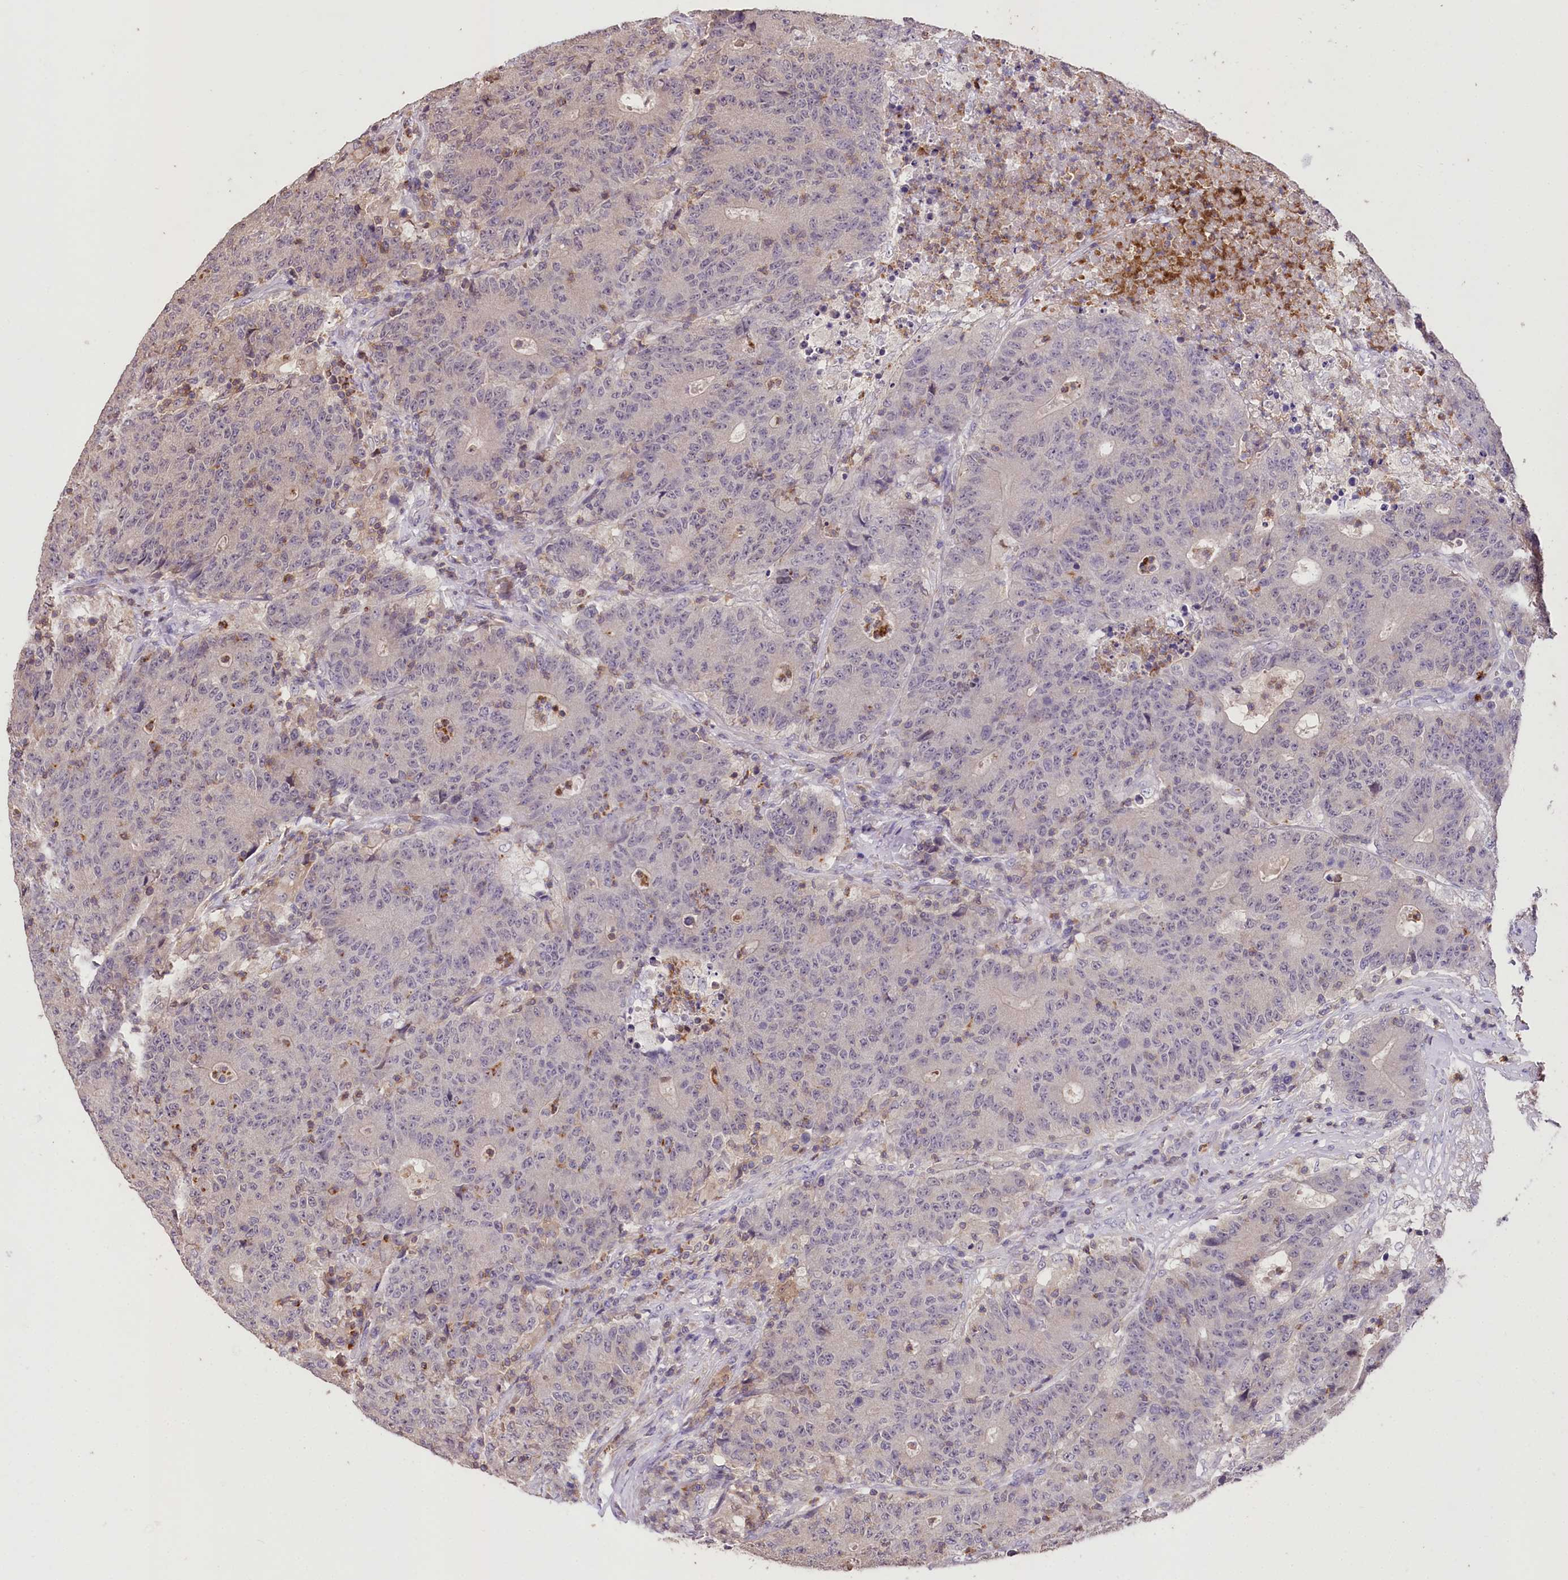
{"staining": {"intensity": "weak", "quantity": "<25%", "location": "nuclear"}, "tissue": "colorectal cancer", "cell_type": "Tumor cells", "image_type": "cancer", "snomed": [{"axis": "morphology", "description": "Adenocarcinoma, NOS"}, {"axis": "topography", "description": "Colon"}], "caption": "IHC histopathology image of colorectal cancer (adenocarcinoma) stained for a protein (brown), which displays no positivity in tumor cells.", "gene": "SERGEF", "patient": {"sex": "female", "age": 75}}